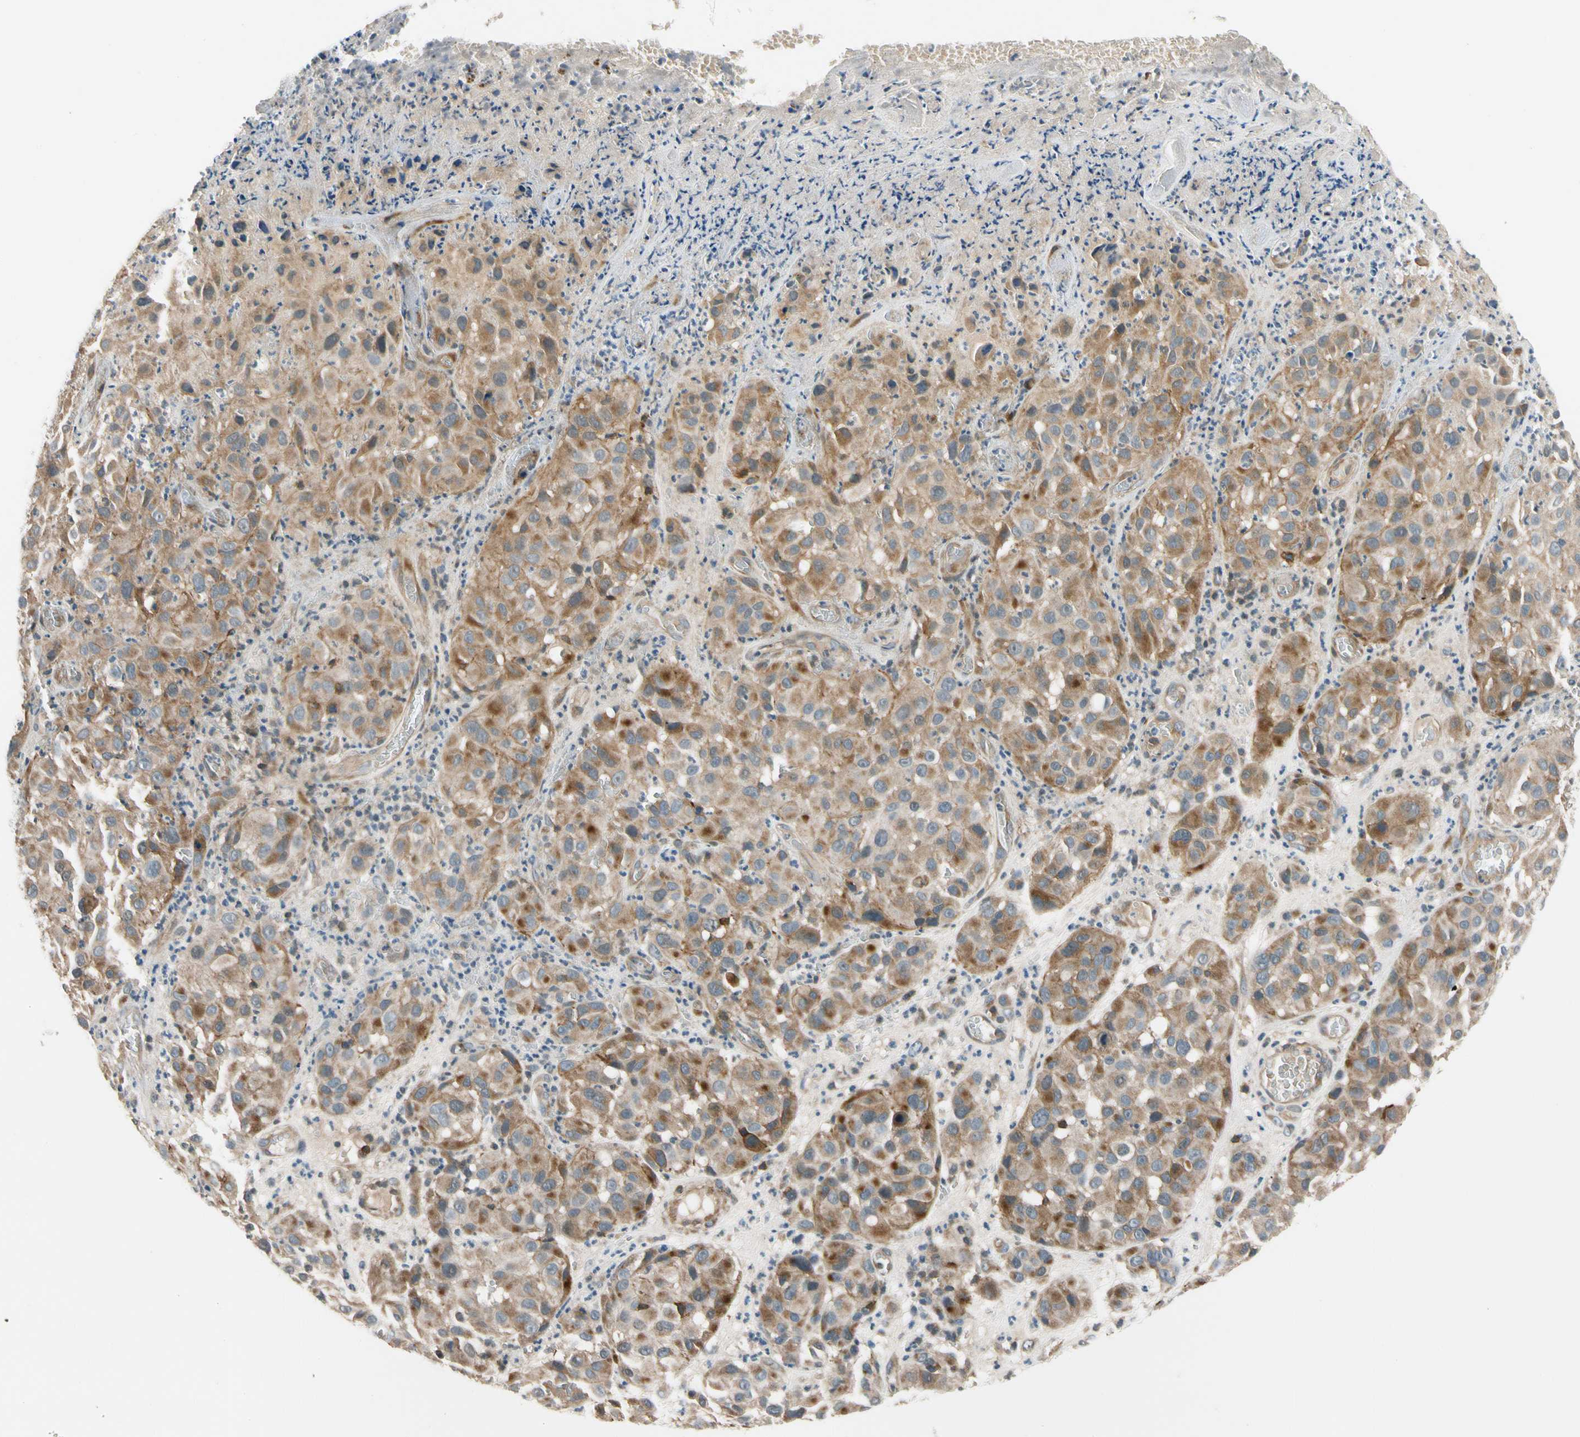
{"staining": {"intensity": "moderate", "quantity": ">75%", "location": "cytoplasmic/membranous"}, "tissue": "melanoma", "cell_type": "Tumor cells", "image_type": "cancer", "snomed": [{"axis": "morphology", "description": "Malignant melanoma, NOS"}, {"axis": "topography", "description": "Skin"}], "caption": "Immunohistochemistry histopathology image of human malignant melanoma stained for a protein (brown), which reveals medium levels of moderate cytoplasmic/membranous staining in approximately >75% of tumor cells.", "gene": "MST1R", "patient": {"sex": "female", "age": 21}}